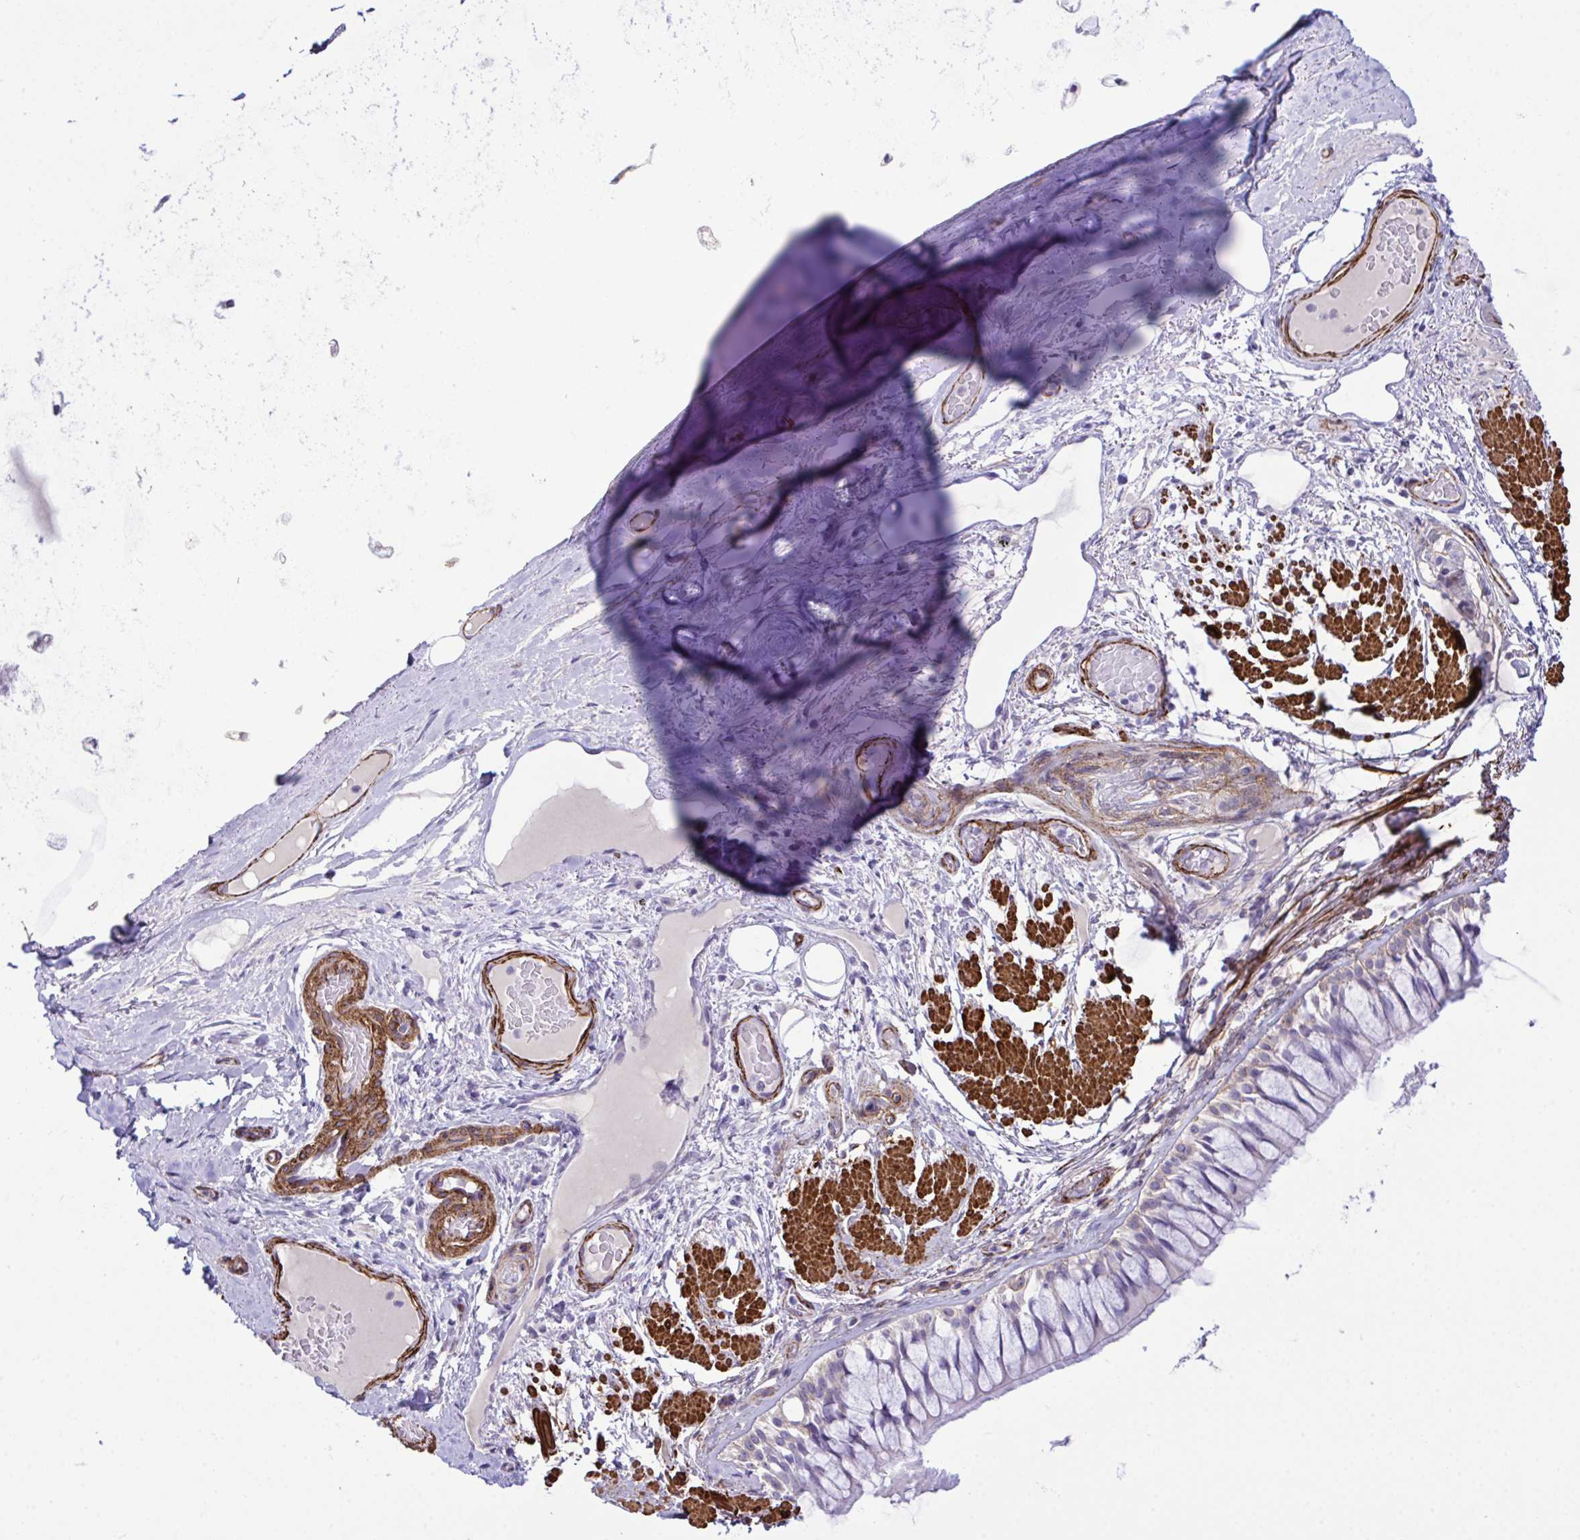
{"staining": {"intensity": "negative", "quantity": "none", "location": "none"}, "tissue": "adipose tissue", "cell_type": "Adipocytes", "image_type": "normal", "snomed": [{"axis": "morphology", "description": "Normal tissue, NOS"}, {"axis": "topography", "description": "Cartilage tissue"}, {"axis": "topography", "description": "Bronchus"}], "caption": "Normal adipose tissue was stained to show a protein in brown. There is no significant expression in adipocytes.", "gene": "SYNPO2L", "patient": {"sex": "male", "age": 64}}